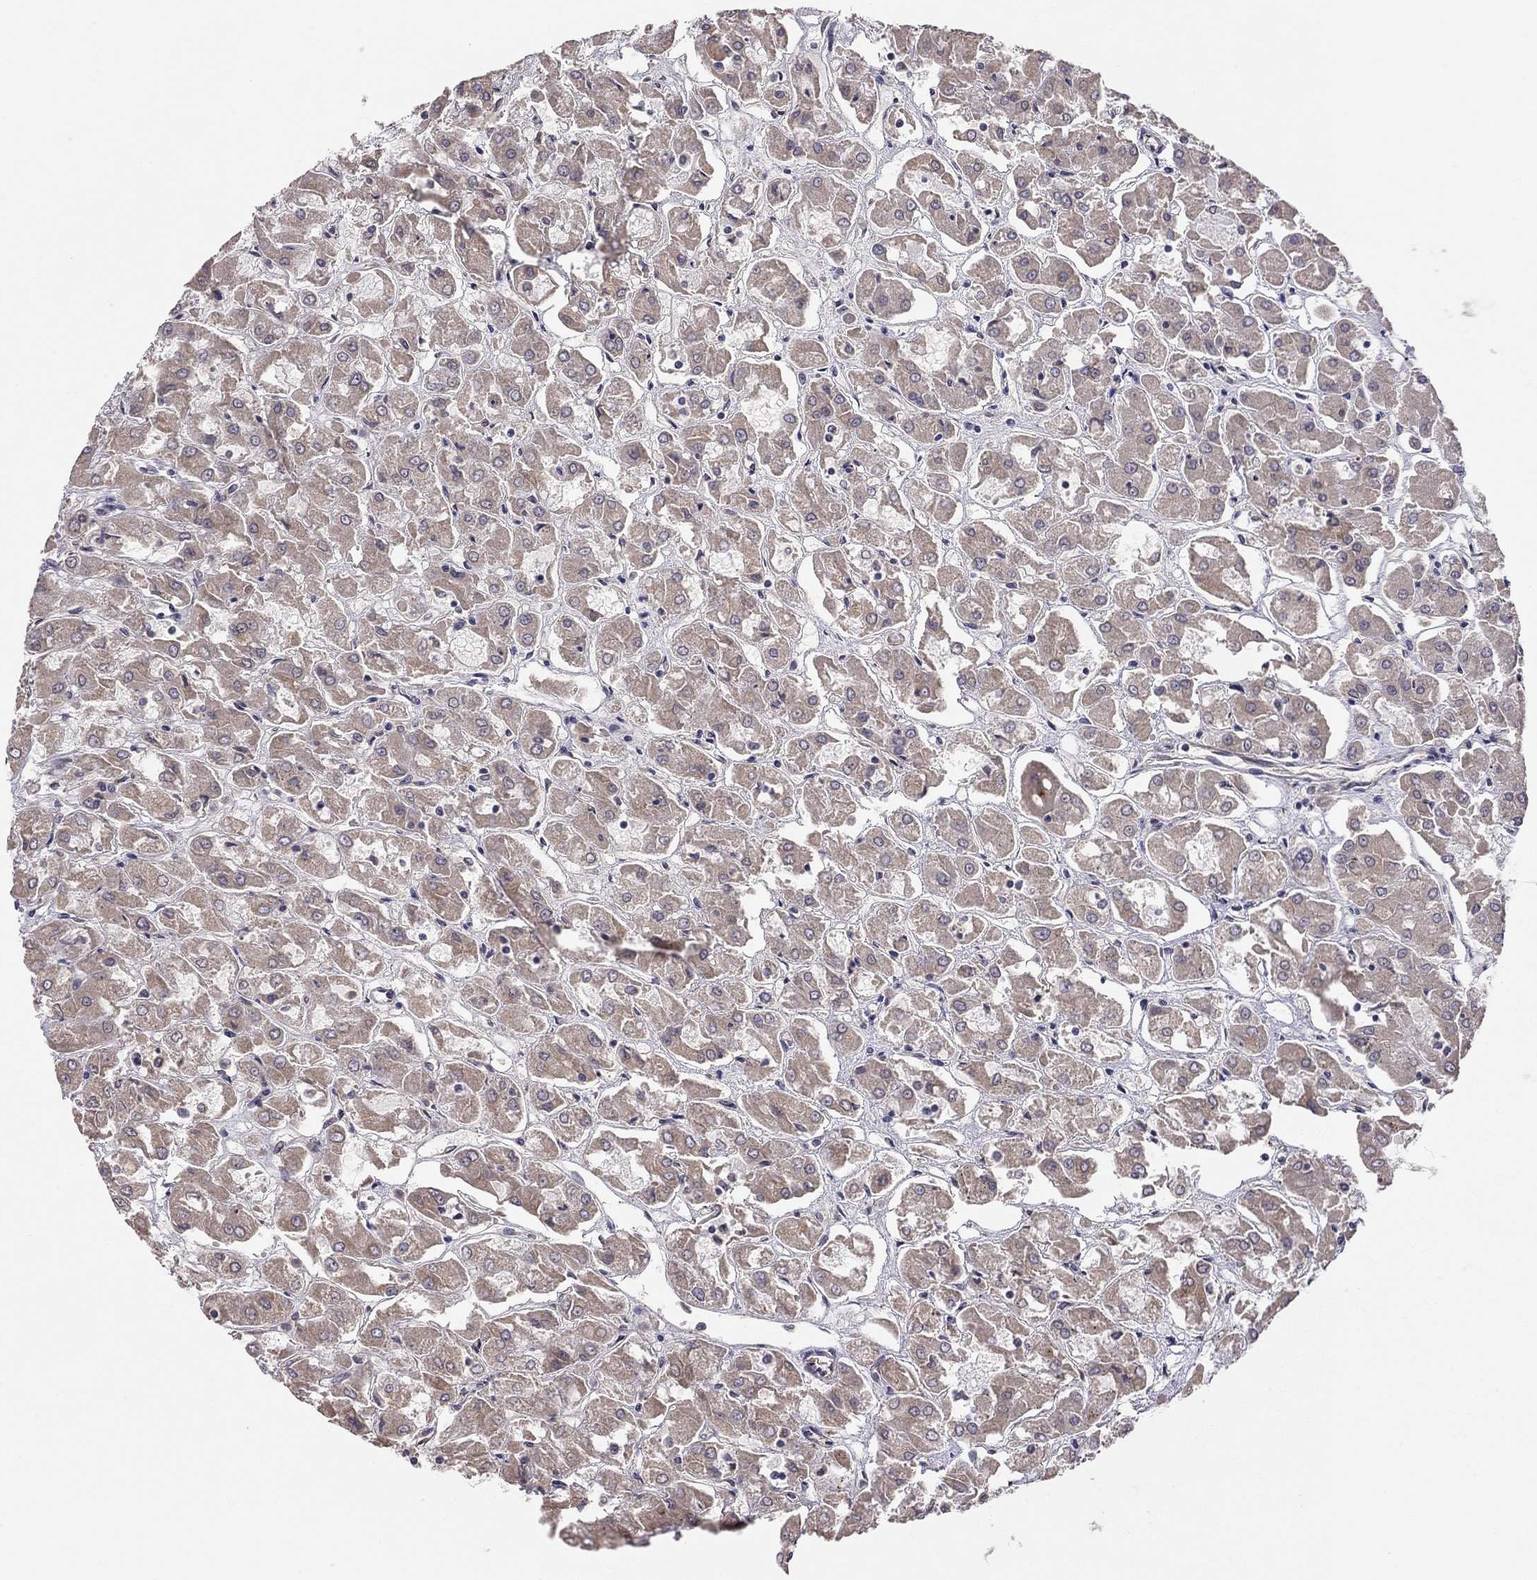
{"staining": {"intensity": "moderate", "quantity": ">75%", "location": "cytoplasmic/membranous"}, "tissue": "renal cancer", "cell_type": "Tumor cells", "image_type": "cancer", "snomed": [{"axis": "morphology", "description": "Adenocarcinoma, NOS"}, {"axis": "topography", "description": "Kidney"}], "caption": "This is a histology image of immunohistochemistry staining of adenocarcinoma (renal), which shows moderate expression in the cytoplasmic/membranous of tumor cells.", "gene": "LRIT3", "patient": {"sex": "male", "age": 72}}